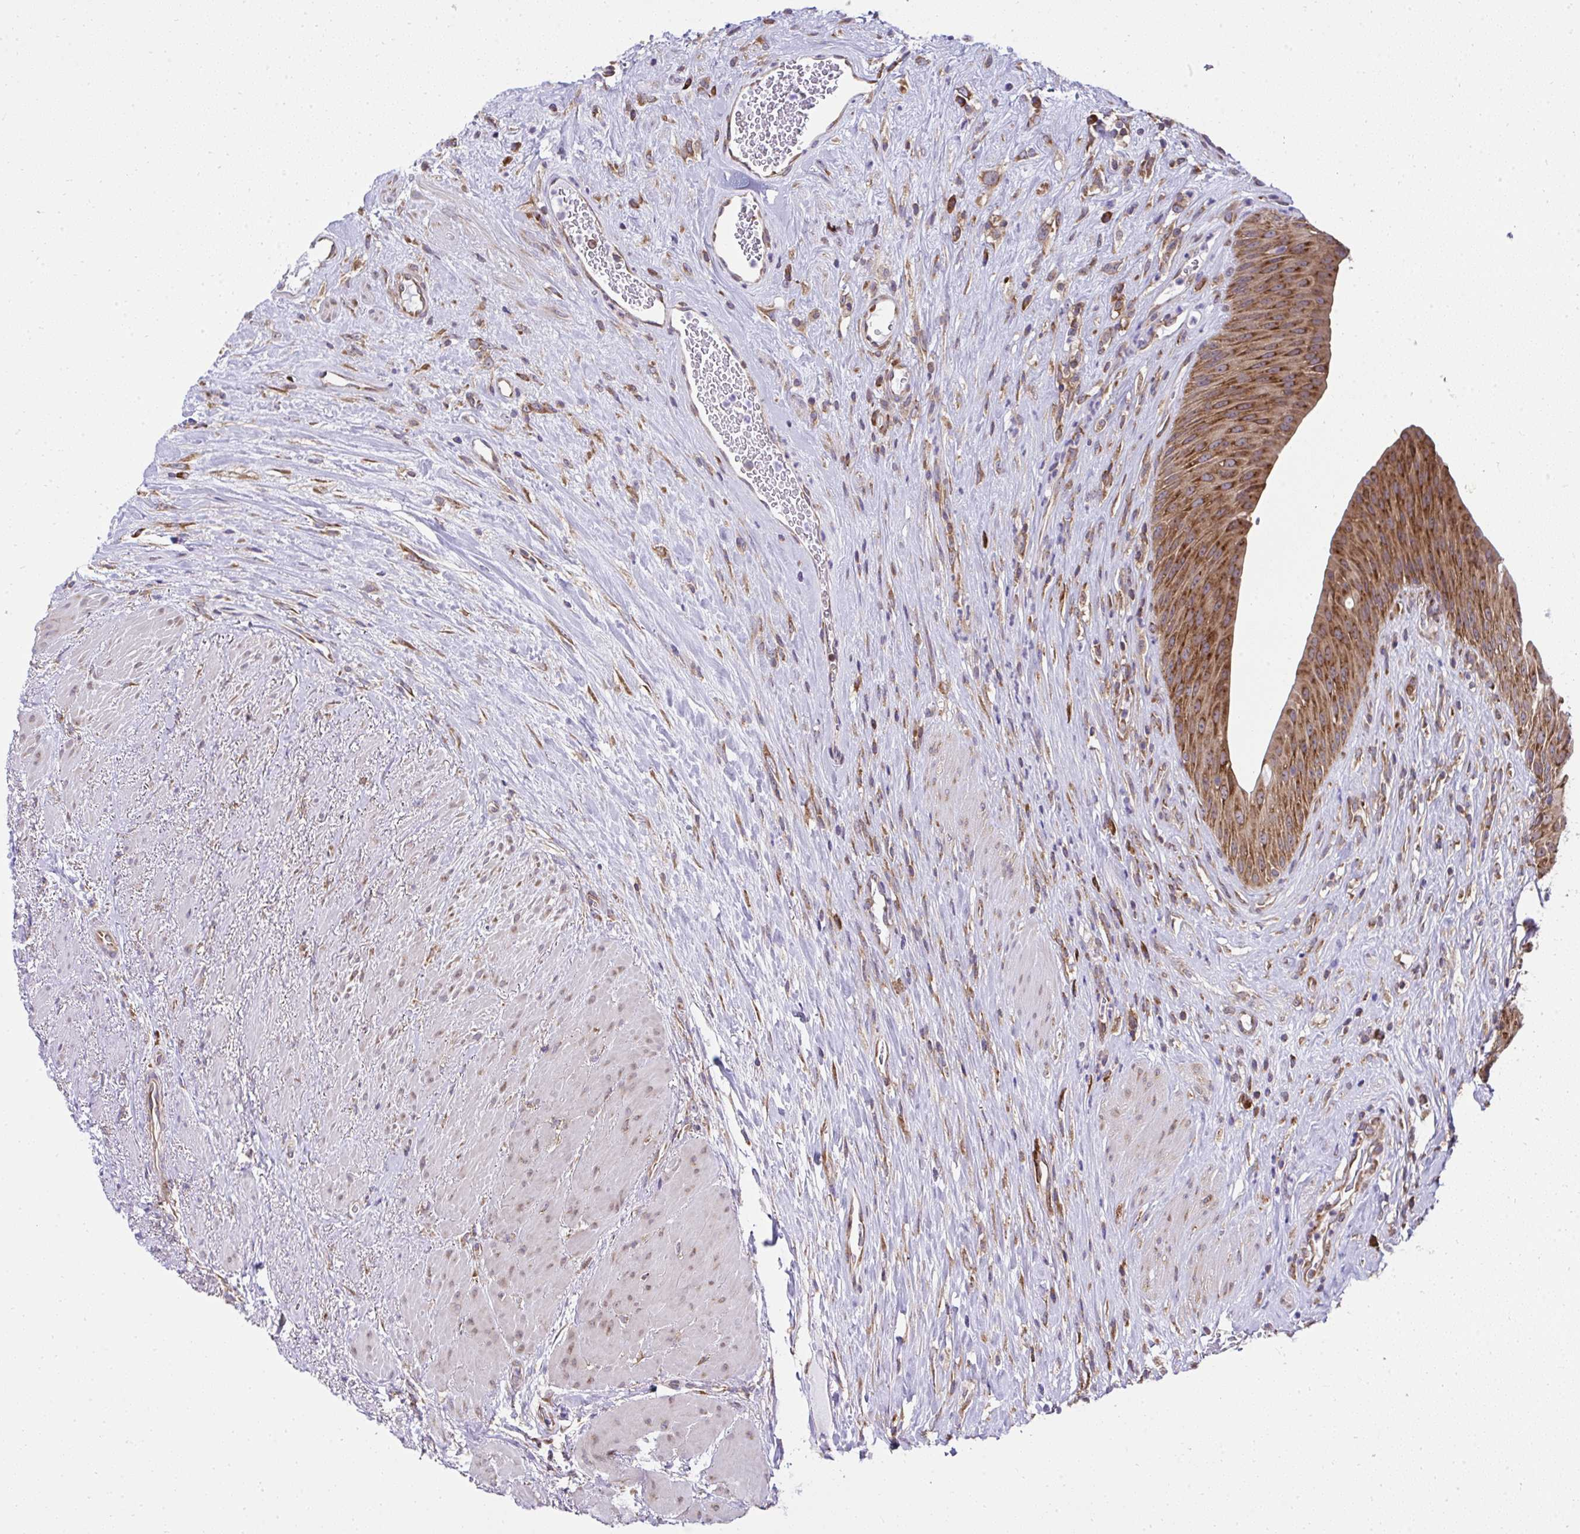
{"staining": {"intensity": "strong", "quantity": ">75%", "location": "cytoplasmic/membranous"}, "tissue": "urinary bladder", "cell_type": "Urothelial cells", "image_type": "normal", "snomed": [{"axis": "morphology", "description": "Normal tissue, NOS"}, {"axis": "topography", "description": "Urinary bladder"}], "caption": "The photomicrograph demonstrates staining of normal urinary bladder, revealing strong cytoplasmic/membranous protein positivity (brown color) within urothelial cells.", "gene": "RPS7", "patient": {"sex": "female", "age": 56}}